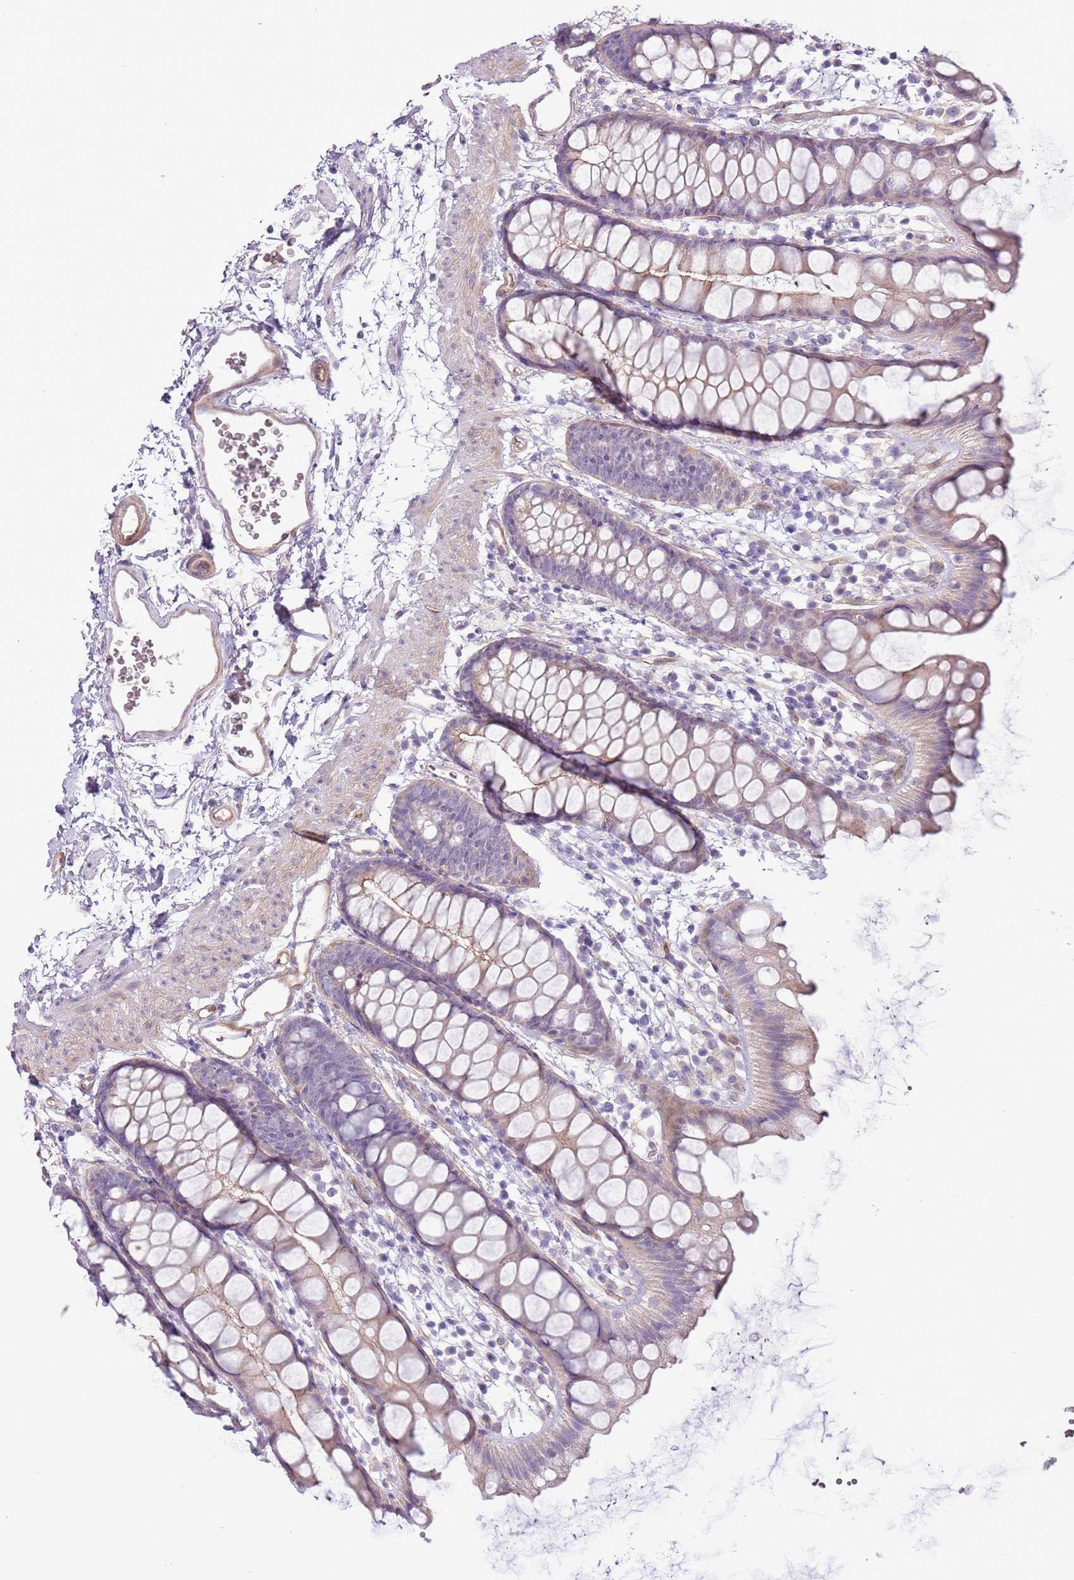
{"staining": {"intensity": "negative", "quantity": "25%-75%", "location": "cytoplasmic/membranous"}, "tissue": "rectum", "cell_type": "Glandular cells", "image_type": "normal", "snomed": [{"axis": "morphology", "description": "Normal tissue, NOS"}, {"axis": "topography", "description": "Rectum"}], "caption": "Immunohistochemistry photomicrograph of normal rectum stained for a protein (brown), which exhibits no staining in glandular cells. The staining was performed using DAB (3,3'-diaminobenzidine) to visualize the protein expression in brown, while the nuclei were stained in blue with hematoxylin (Magnification: 20x).", "gene": "MRO", "patient": {"sex": "female", "age": 65}}